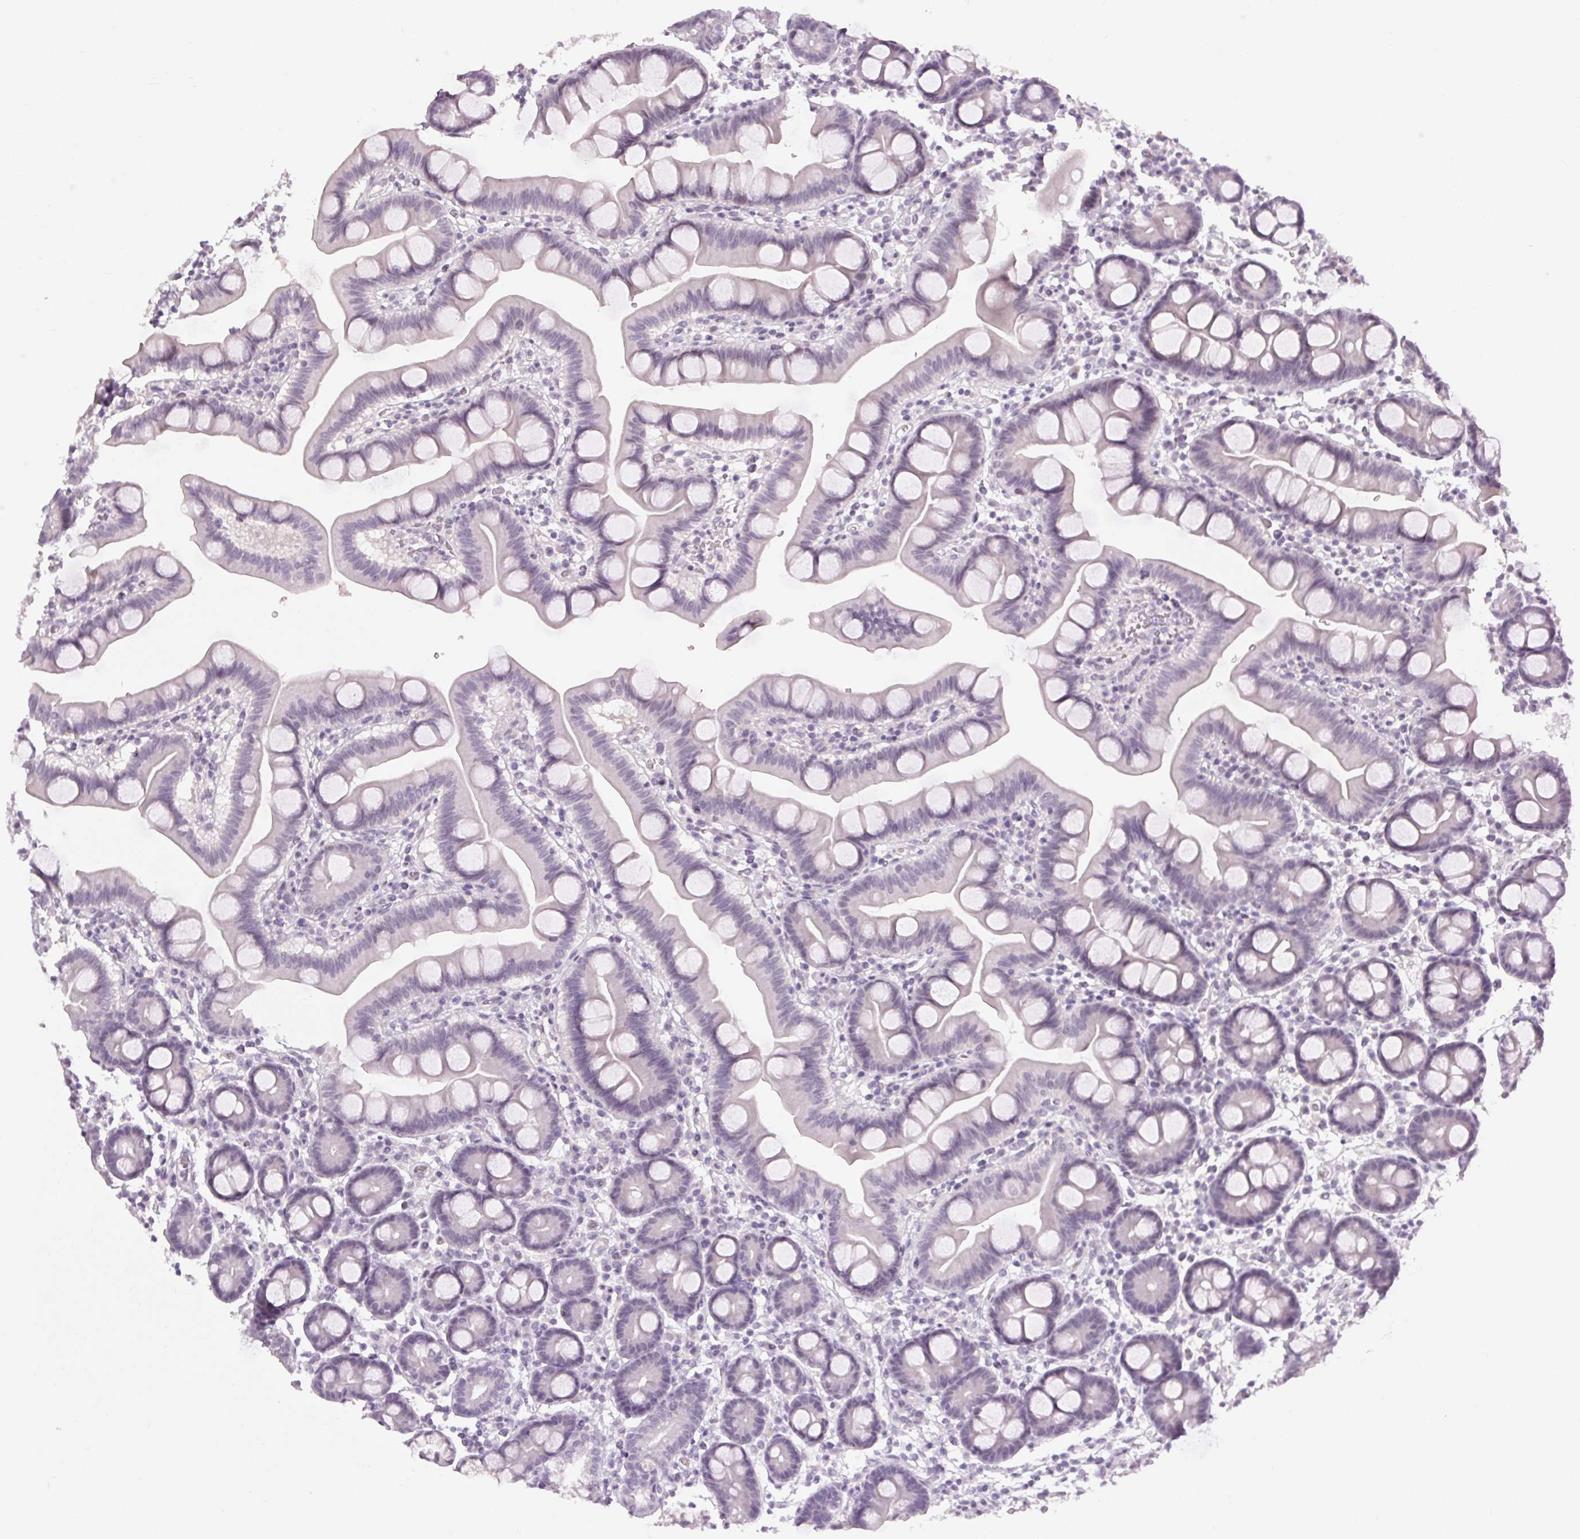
{"staining": {"intensity": "negative", "quantity": "none", "location": "none"}, "tissue": "duodenum", "cell_type": "Glandular cells", "image_type": "normal", "snomed": [{"axis": "morphology", "description": "Normal tissue, NOS"}, {"axis": "topography", "description": "Pancreas"}, {"axis": "topography", "description": "Duodenum"}], "caption": "Immunohistochemistry photomicrograph of benign duodenum: duodenum stained with DAB demonstrates no significant protein staining in glandular cells. The staining is performed using DAB brown chromogen with nuclei counter-stained in using hematoxylin.", "gene": "FAM168A", "patient": {"sex": "male", "age": 59}}